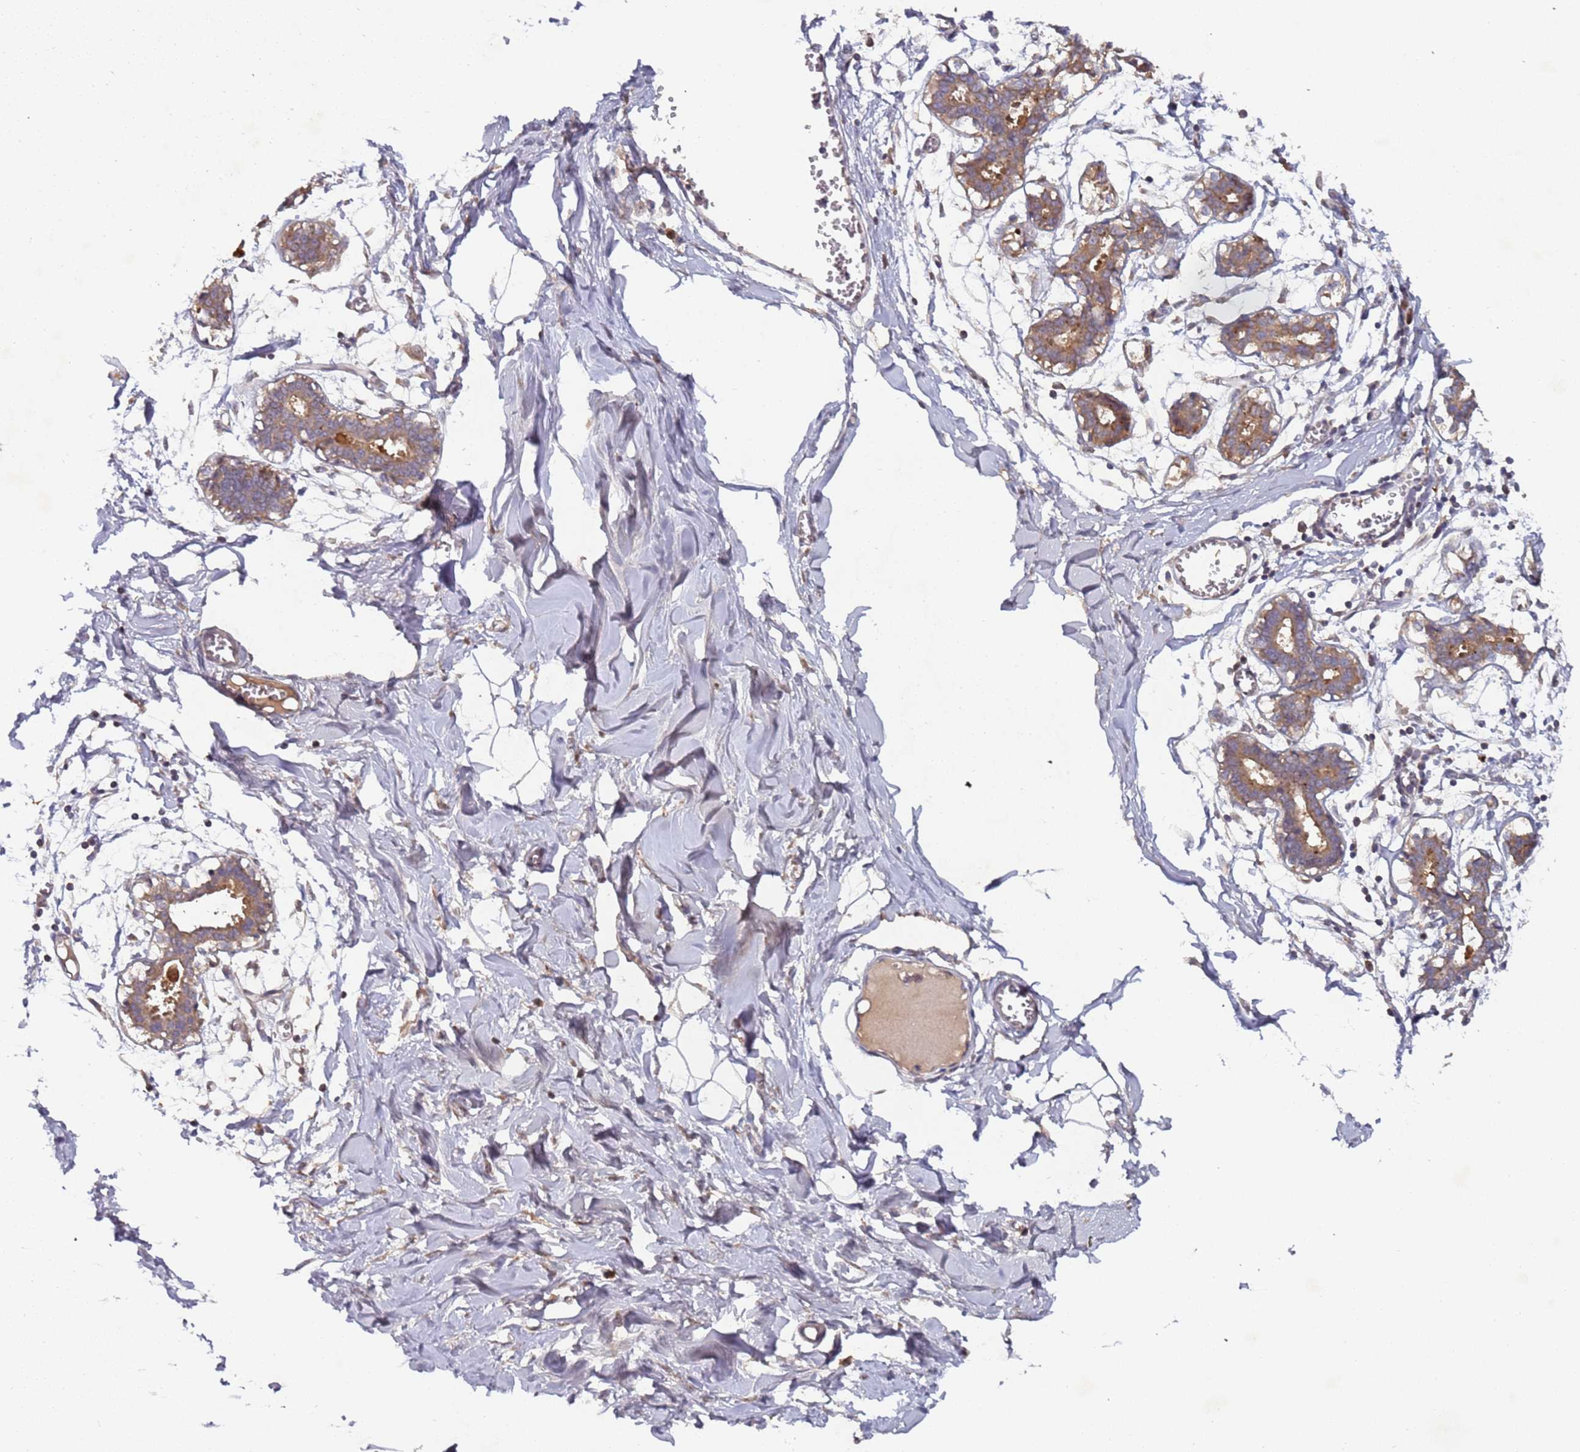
{"staining": {"intensity": "negative", "quantity": "none", "location": "none"}, "tissue": "breast", "cell_type": "Adipocytes", "image_type": "normal", "snomed": [{"axis": "morphology", "description": "Normal tissue, NOS"}, {"axis": "topography", "description": "Breast"}], "caption": "Photomicrograph shows no significant protein positivity in adipocytes of normal breast. (DAB immunohistochemistry (IHC) visualized using brightfield microscopy, high magnification).", "gene": "KANSL1L", "patient": {"sex": "female", "age": 27}}